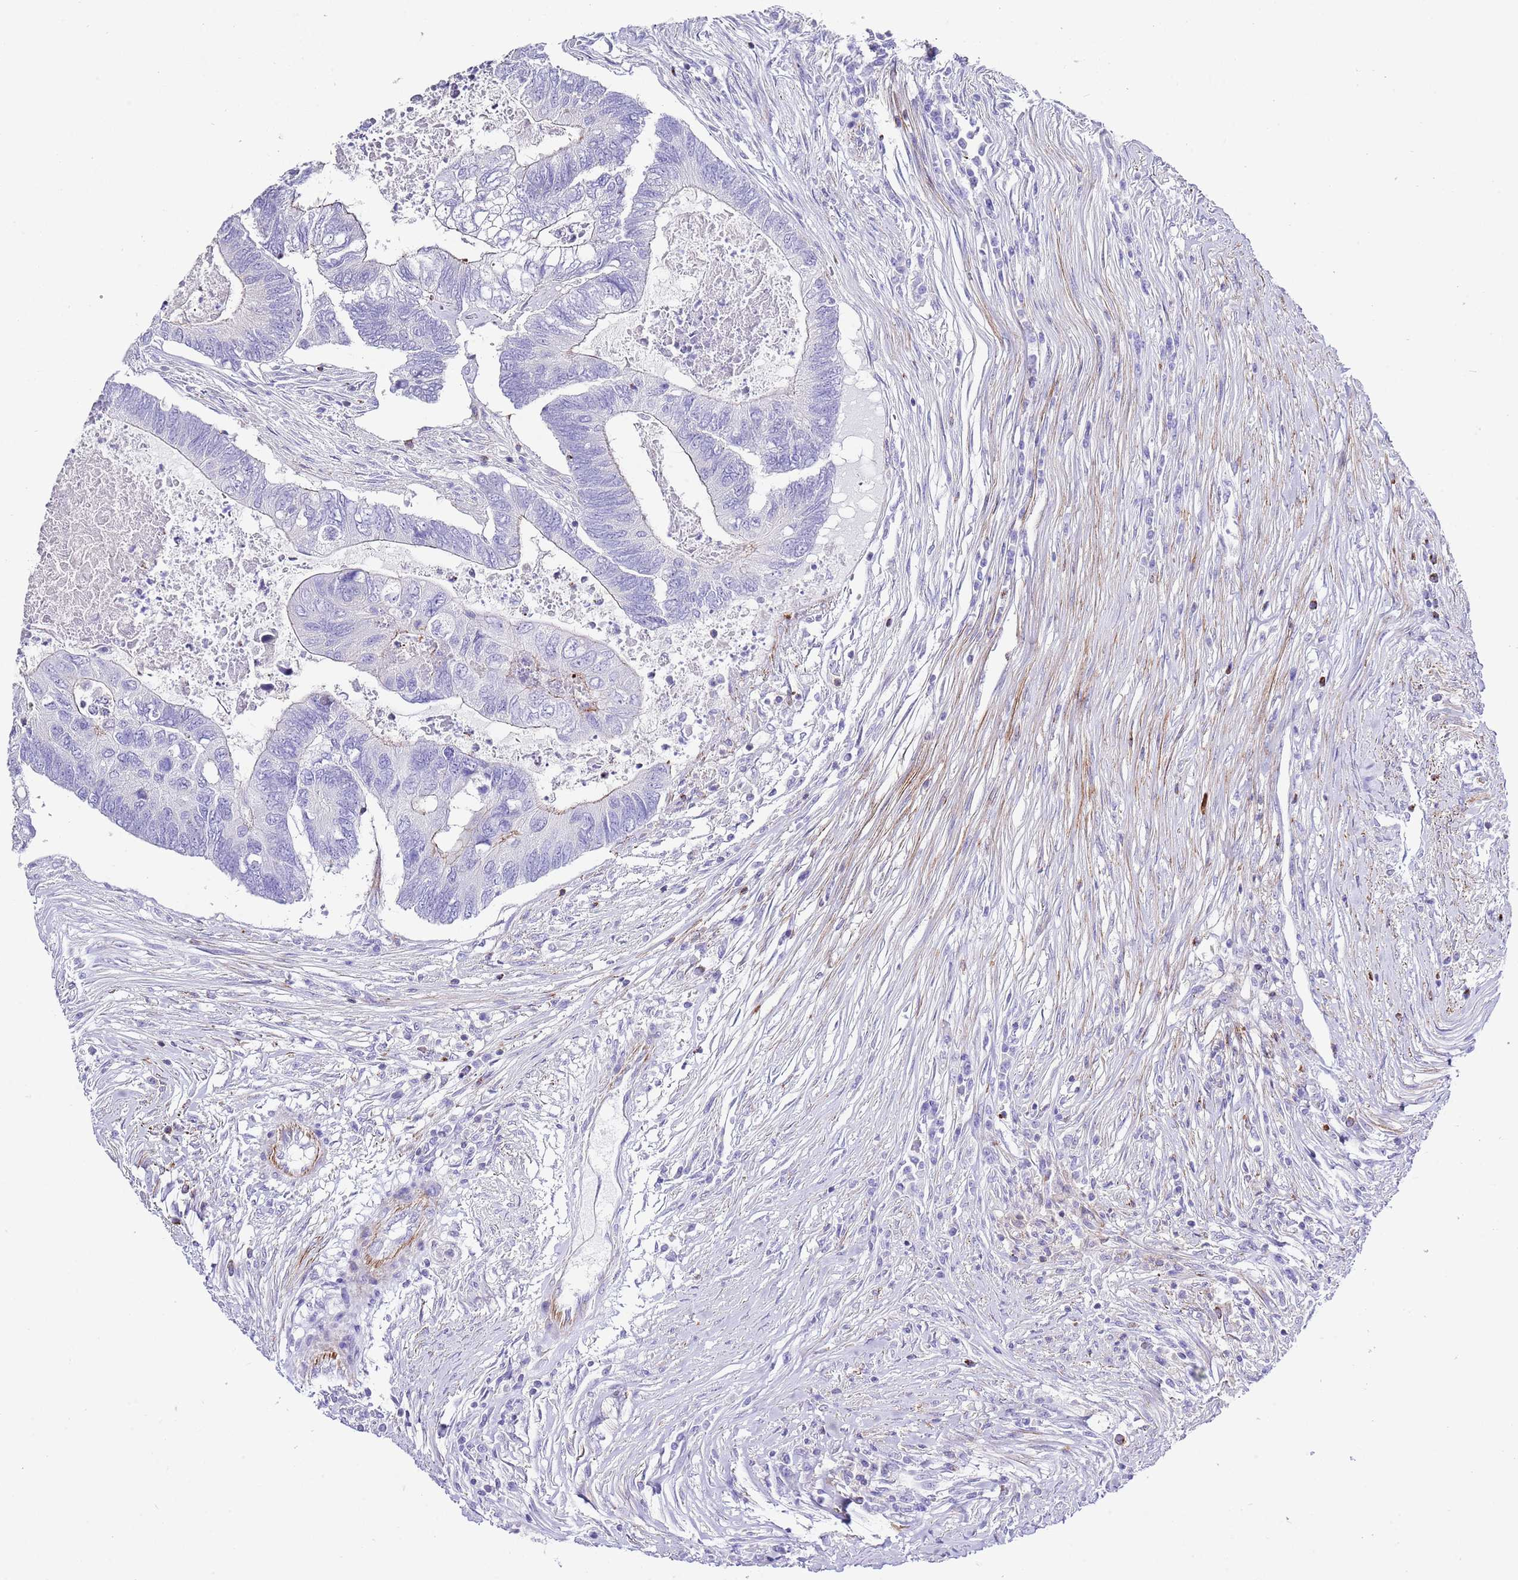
{"staining": {"intensity": "moderate", "quantity": "<25%", "location": "cytoplasmic/membranous"}, "tissue": "colorectal cancer", "cell_type": "Tumor cells", "image_type": "cancer", "snomed": [{"axis": "morphology", "description": "Adenocarcinoma, NOS"}, {"axis": "topography", "description": "Colon"}], "caption": "Colorectal cancer (adenocarcinoma) tissue exhibits moderate cytoplasmic/membranous positivity in approximately <25% of tumor cells", "gene": "ALDH3A1", "patient": {"sex": "female", "age": 67}}